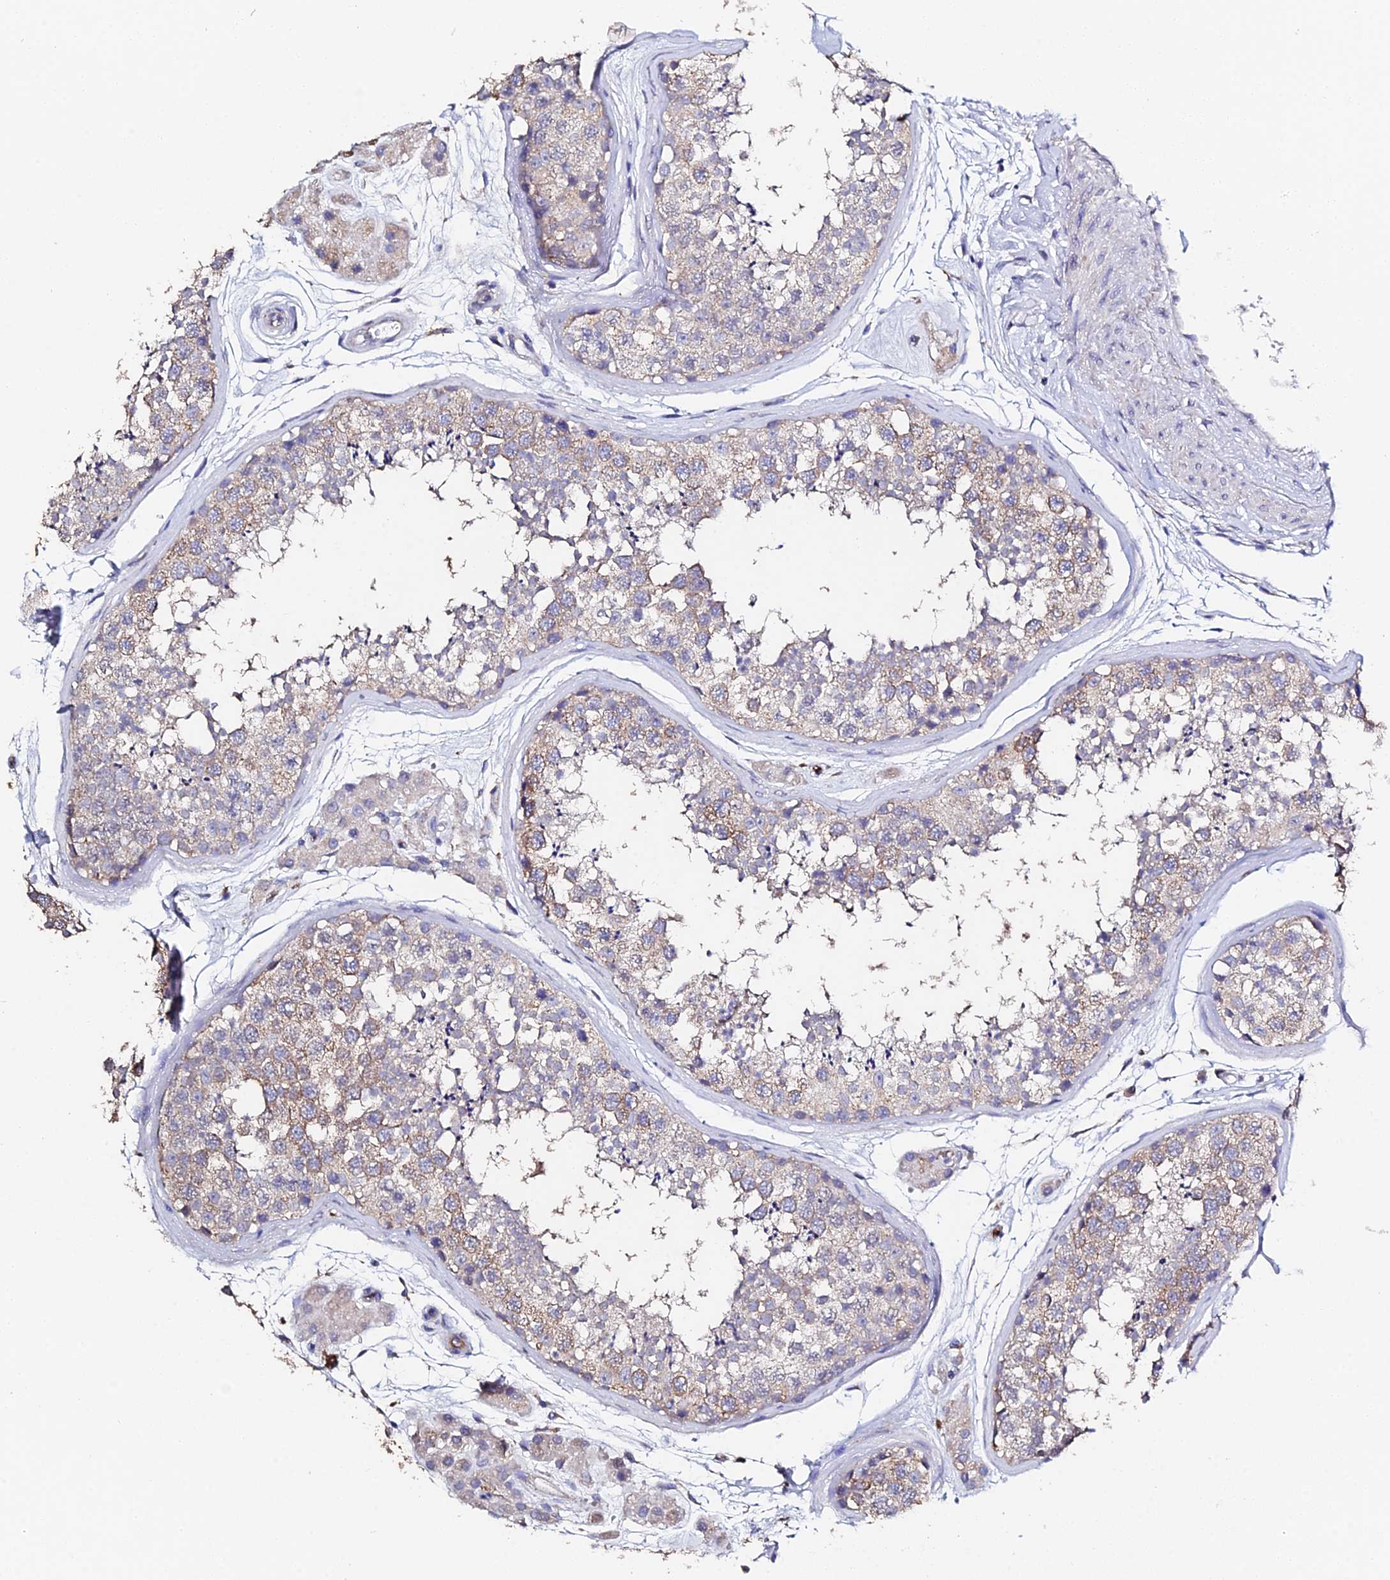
{"staining": {"intensity": "moderate", "quantity": "25%-75%", "location": "cytoplasmic/membranous"}, "tissue": "testis", "cell_type": "Cells in seminiferous ducts", "image_type": "normal", "snomed": [{"axis": "morphology", "description": "Normal tissue, NOS"}, {"axis": "topography", "description": "Testis"}], "caption": "About 25%-75% of cells in seminiferous ducts in normal human testis exhibit moderate cytoplasmic/membranous protein positivity as visualized by brown immunohistochemical staining.", "gene": "ESM1", "patient": {"sex": "male", "age": 56}}